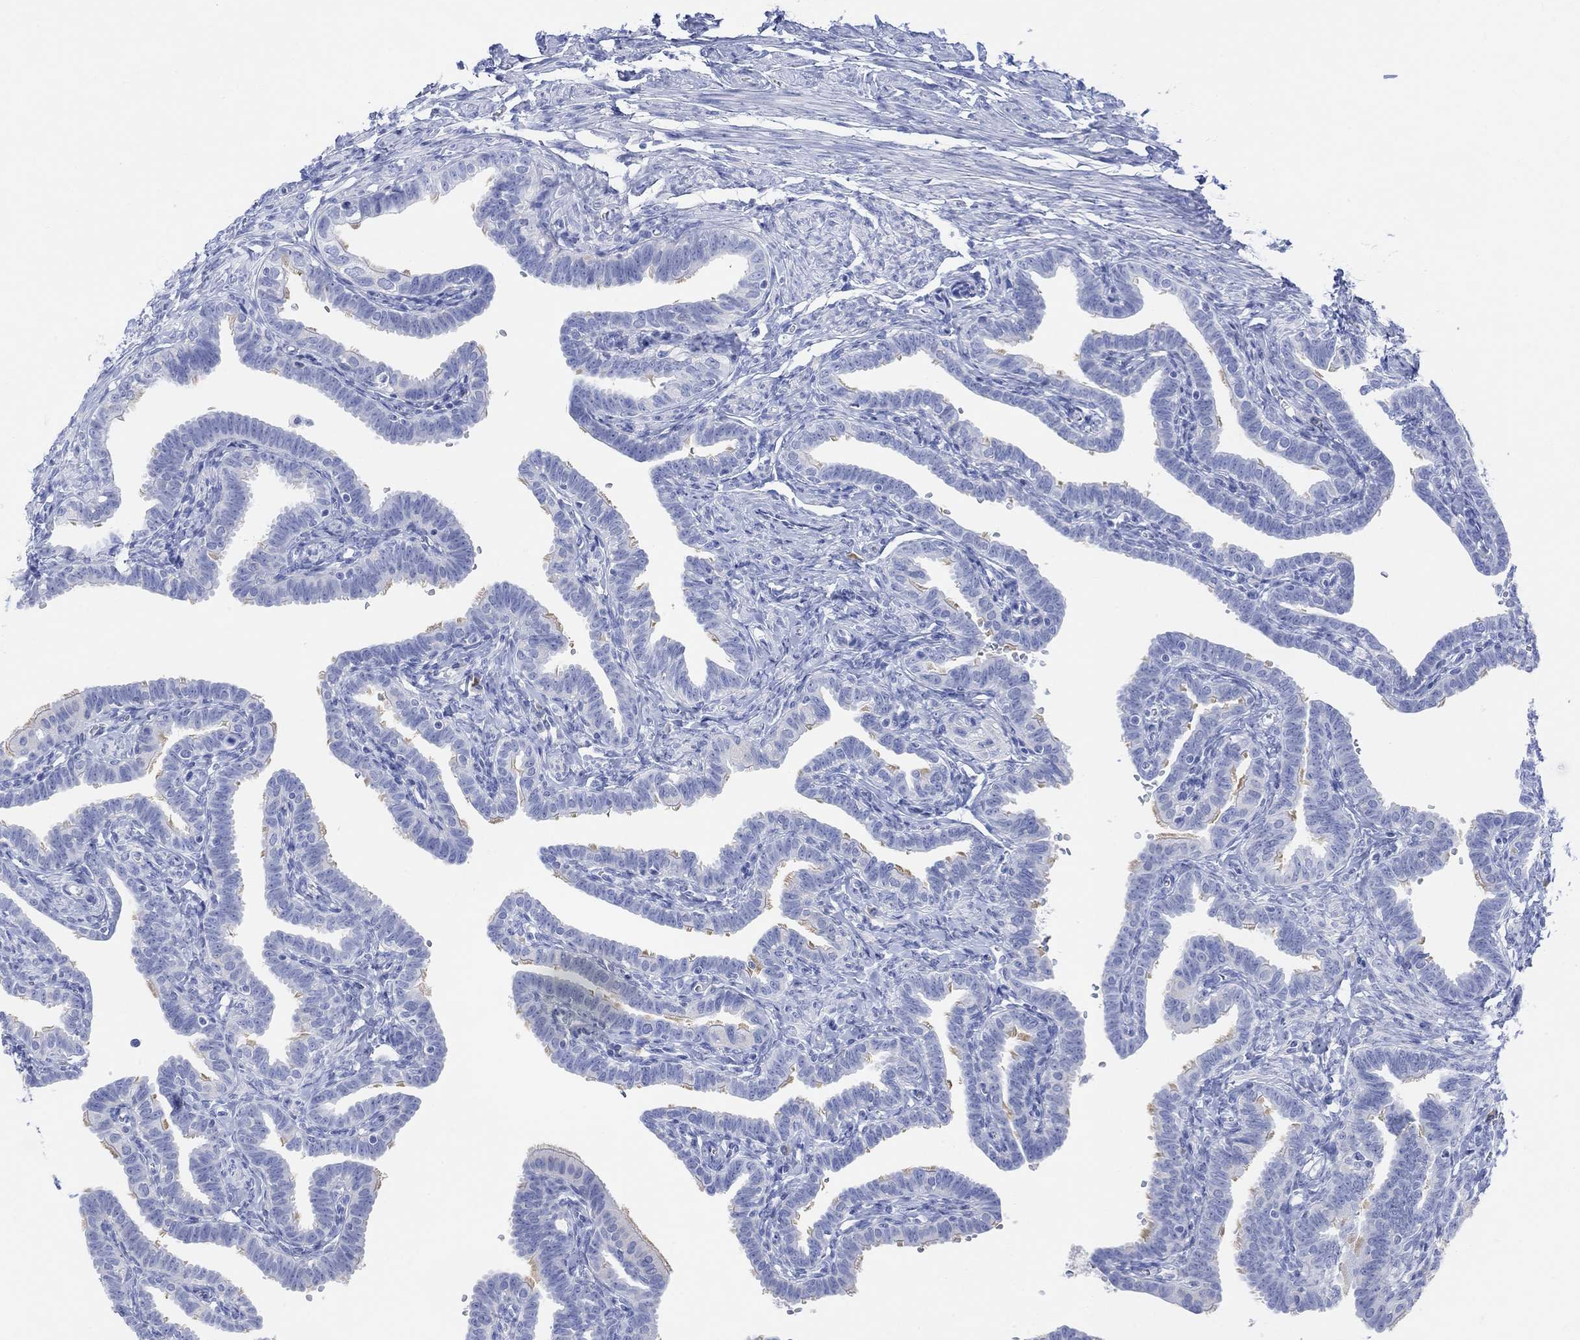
{"staining": {"intensity": "moderate", "quantity": "<25%", "location": "cytoplasmic/membranous"}, "tissue": "fallopian tube", "cell_type": "Glandular cells", "image_type": "normal", "snomed": [{"axis": "morphology", "description": "Normal tissue, NOS"}, {"axis": "topography", "description": "Fallopian tube"}, {"axis": "topography", "description": "Ovary"}], "caption": "A low amount of moderate cytoplasmic/membranous staining is appreciated in about <25% of glandular cells in normal fallopian tube.", "gene": "GNG13", "patient": {"sex": "female", "age": 57}}